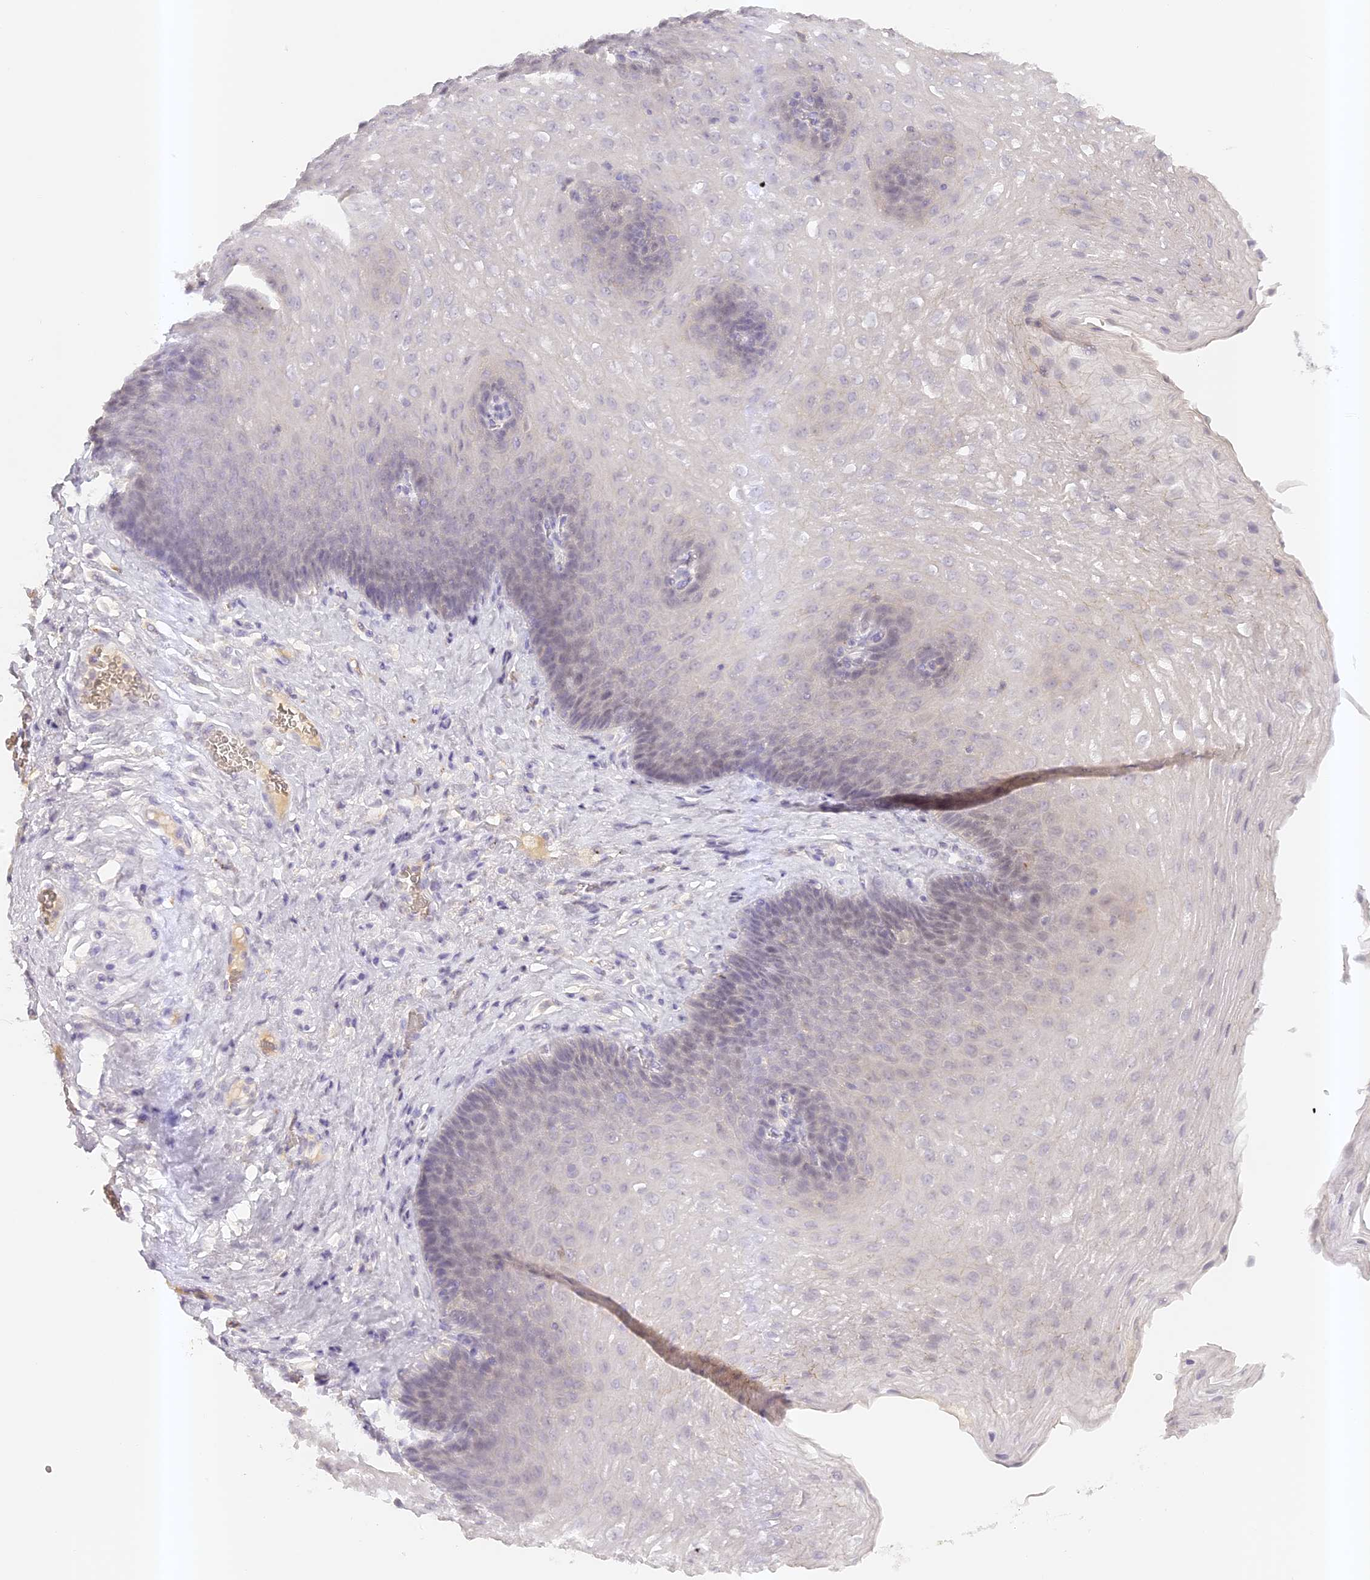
{"staining": {"intensity": "weak", "quantity": "<25%", "location": "nuclear"}, "tissue": "esophagus", "cell_type": "Squamous epithelial cells", "image_type": "normal", "snomed": [{"axis": "morphology", "description": "Normal tissue, NOS"}, {"axis": "topography", "description": "Esophagus"}], "caption": "Protein analysis of benign esophagus exhibits no significant staining in squamous epithelial cells.", "gene": "ELL3", "patient": {"sex": "female", "age": 66}}